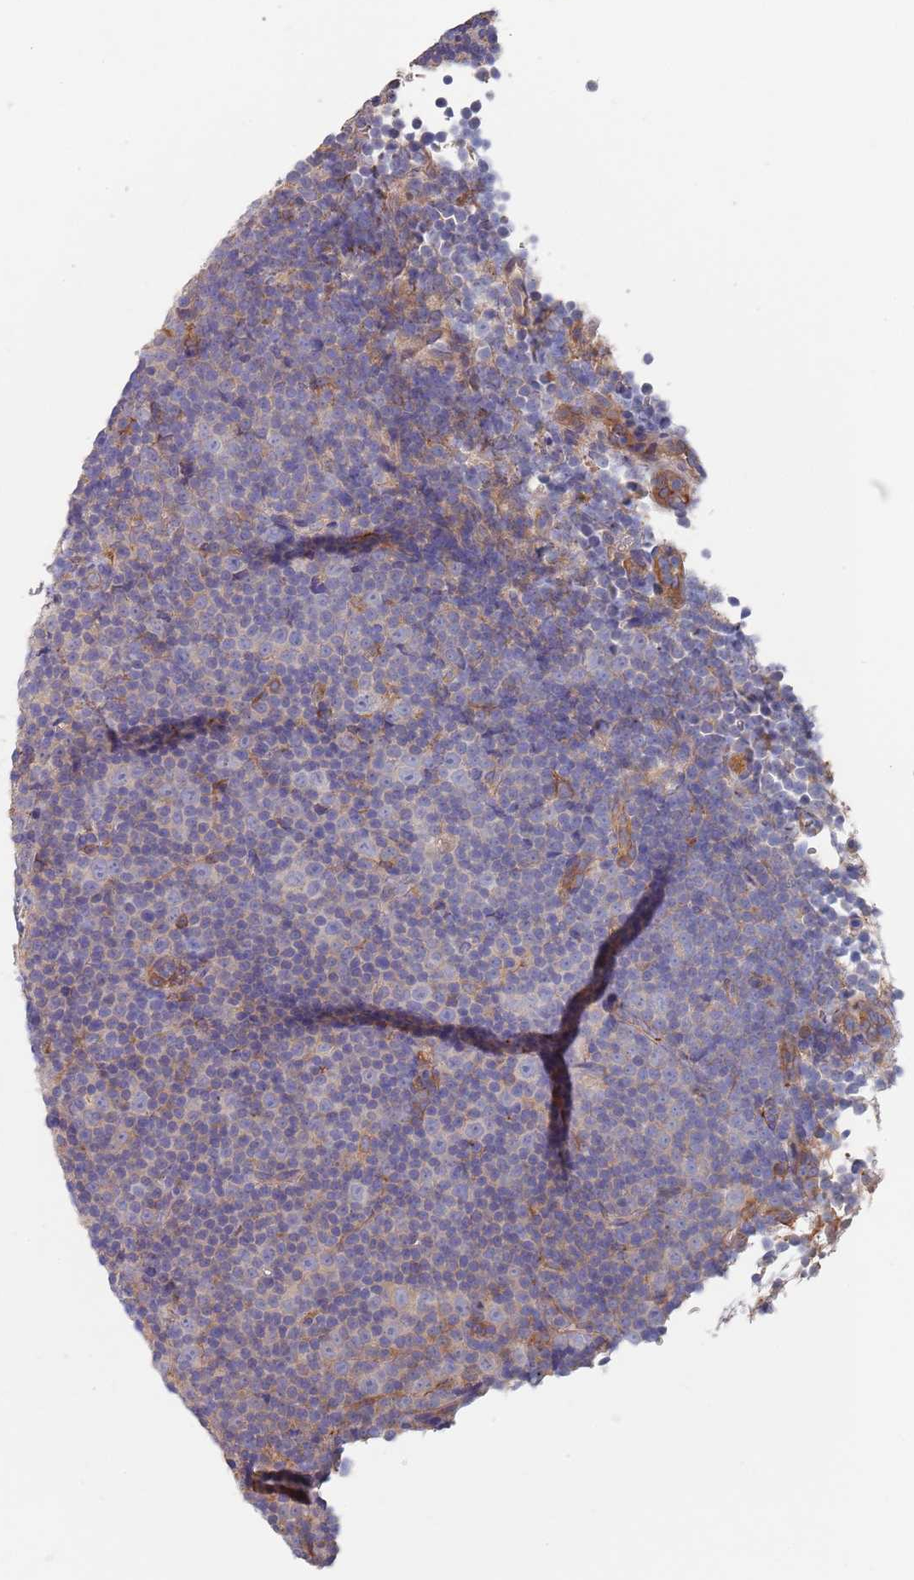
{"staining": {"intensity": "negative", "quantity": "none", "location": "none"}, "tissue": "lymphoma", "cell_type": "Tumor cells", "image_type": "cancer", "snomed": [{"axis": "morphology", "description": "Malignant lymphoma, non-Hodgkin's type, Low grade"}, {"axis": "topography", "description": "Lymph node"}], "caption": "DAB (3,3'-diaminobenzidine) immunohistochemical staining of low-grade malignant lymphoma, non-Hodgkin's type displays no significant positivity in tumor cells. (Brightfield microscopy of DAB IHC at high magnification).", "gene": "DCUN1D3", "patient": {"sex": "female", "age": 67}}